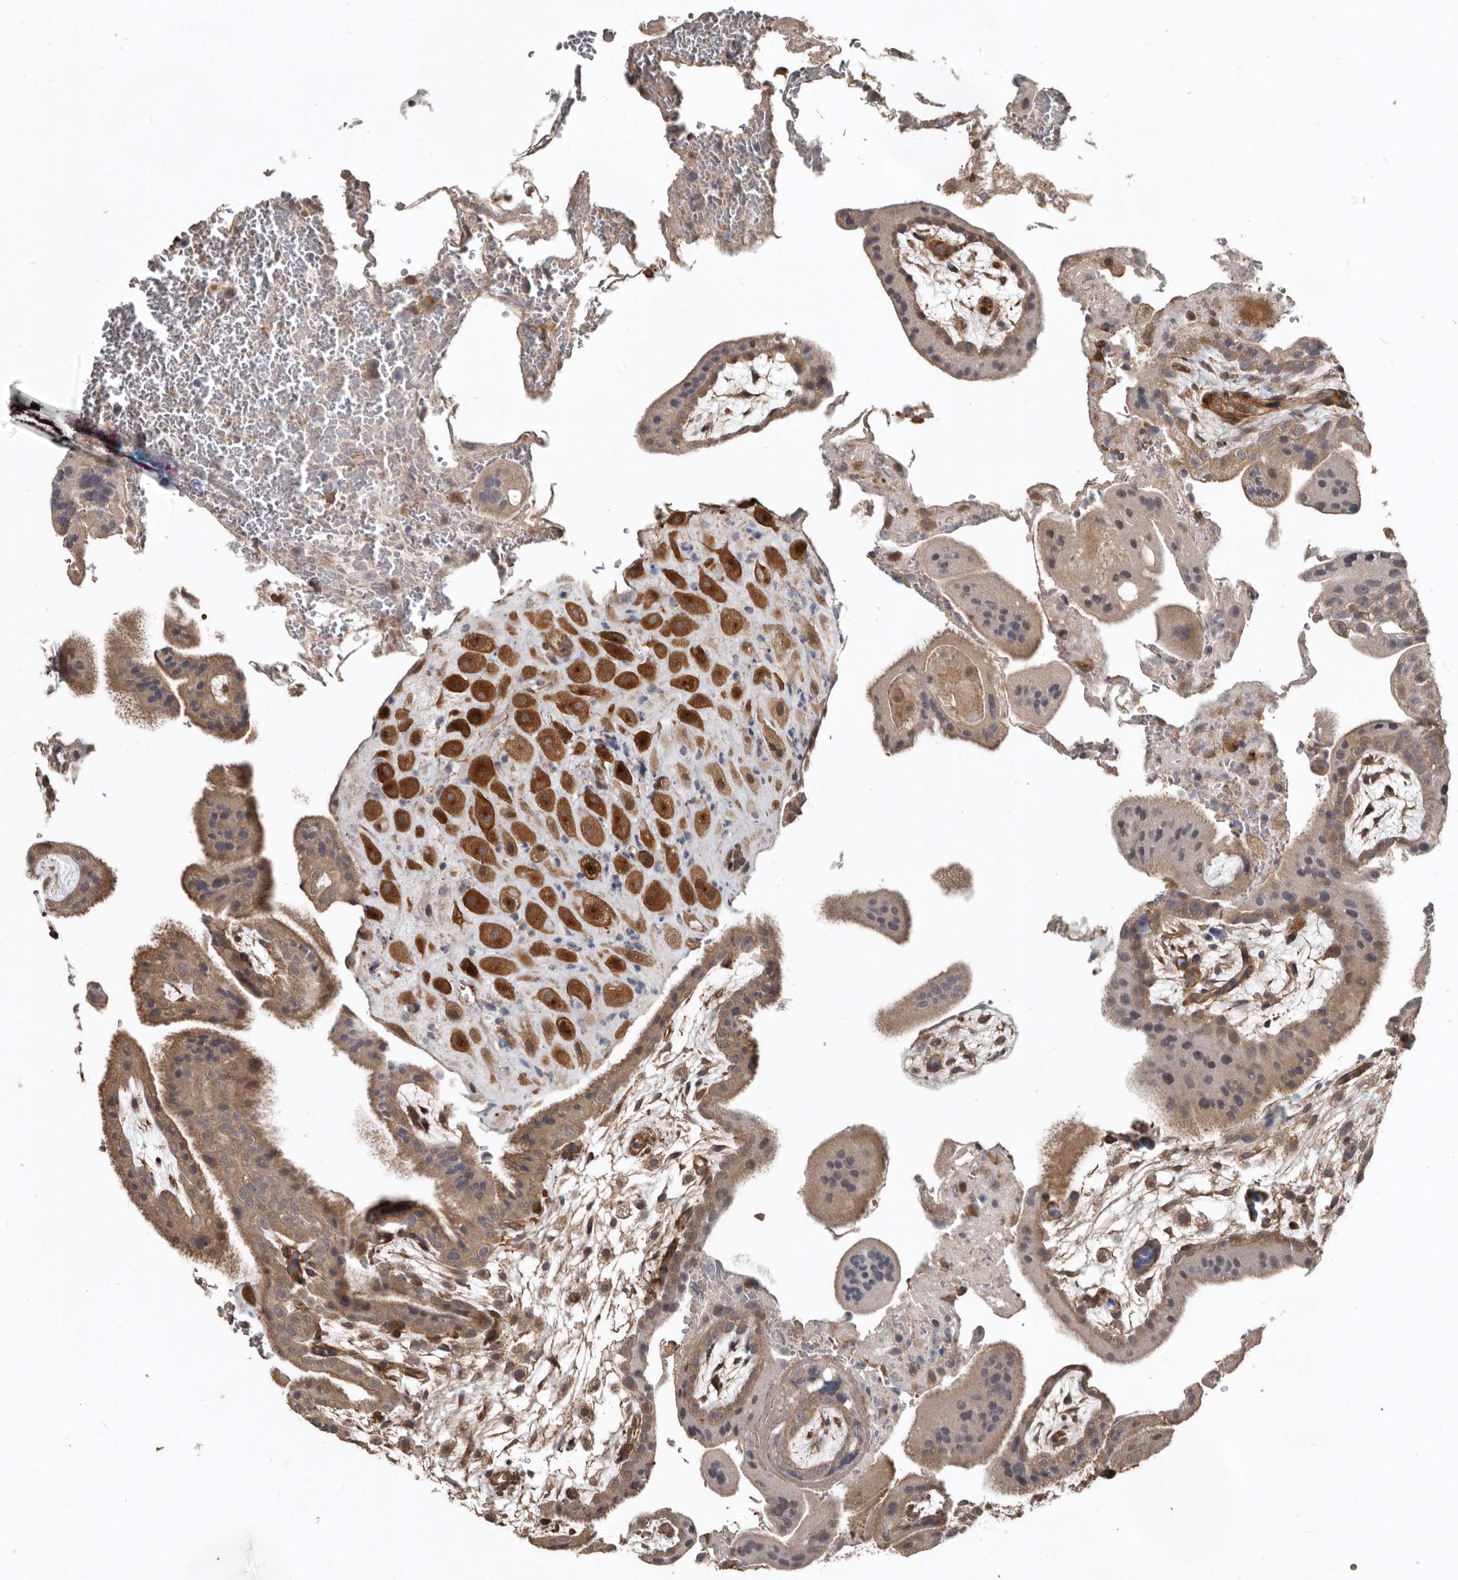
{"staining": {"intensity": "strong", "quantity": ">75%", "location": "cytoplasmic/membranous"}, "tissue": "placenta", "cell_type": "Decidual cells", "image_type": "normal", "snomed": [{"axis": "morphology", "description": "Normal tissue, NOS"}, {"axis": "topography", "description": "Placenta"}], "caption": "A brown stain highlights strong cytoplasmic/membranous staining of a protein in decidual cells of benign placenta. (DAB IHC with brightfield microscopy, high magnification).", "gene": "EXOC3L1", "patient": {"sex": "female", "age": 35}}